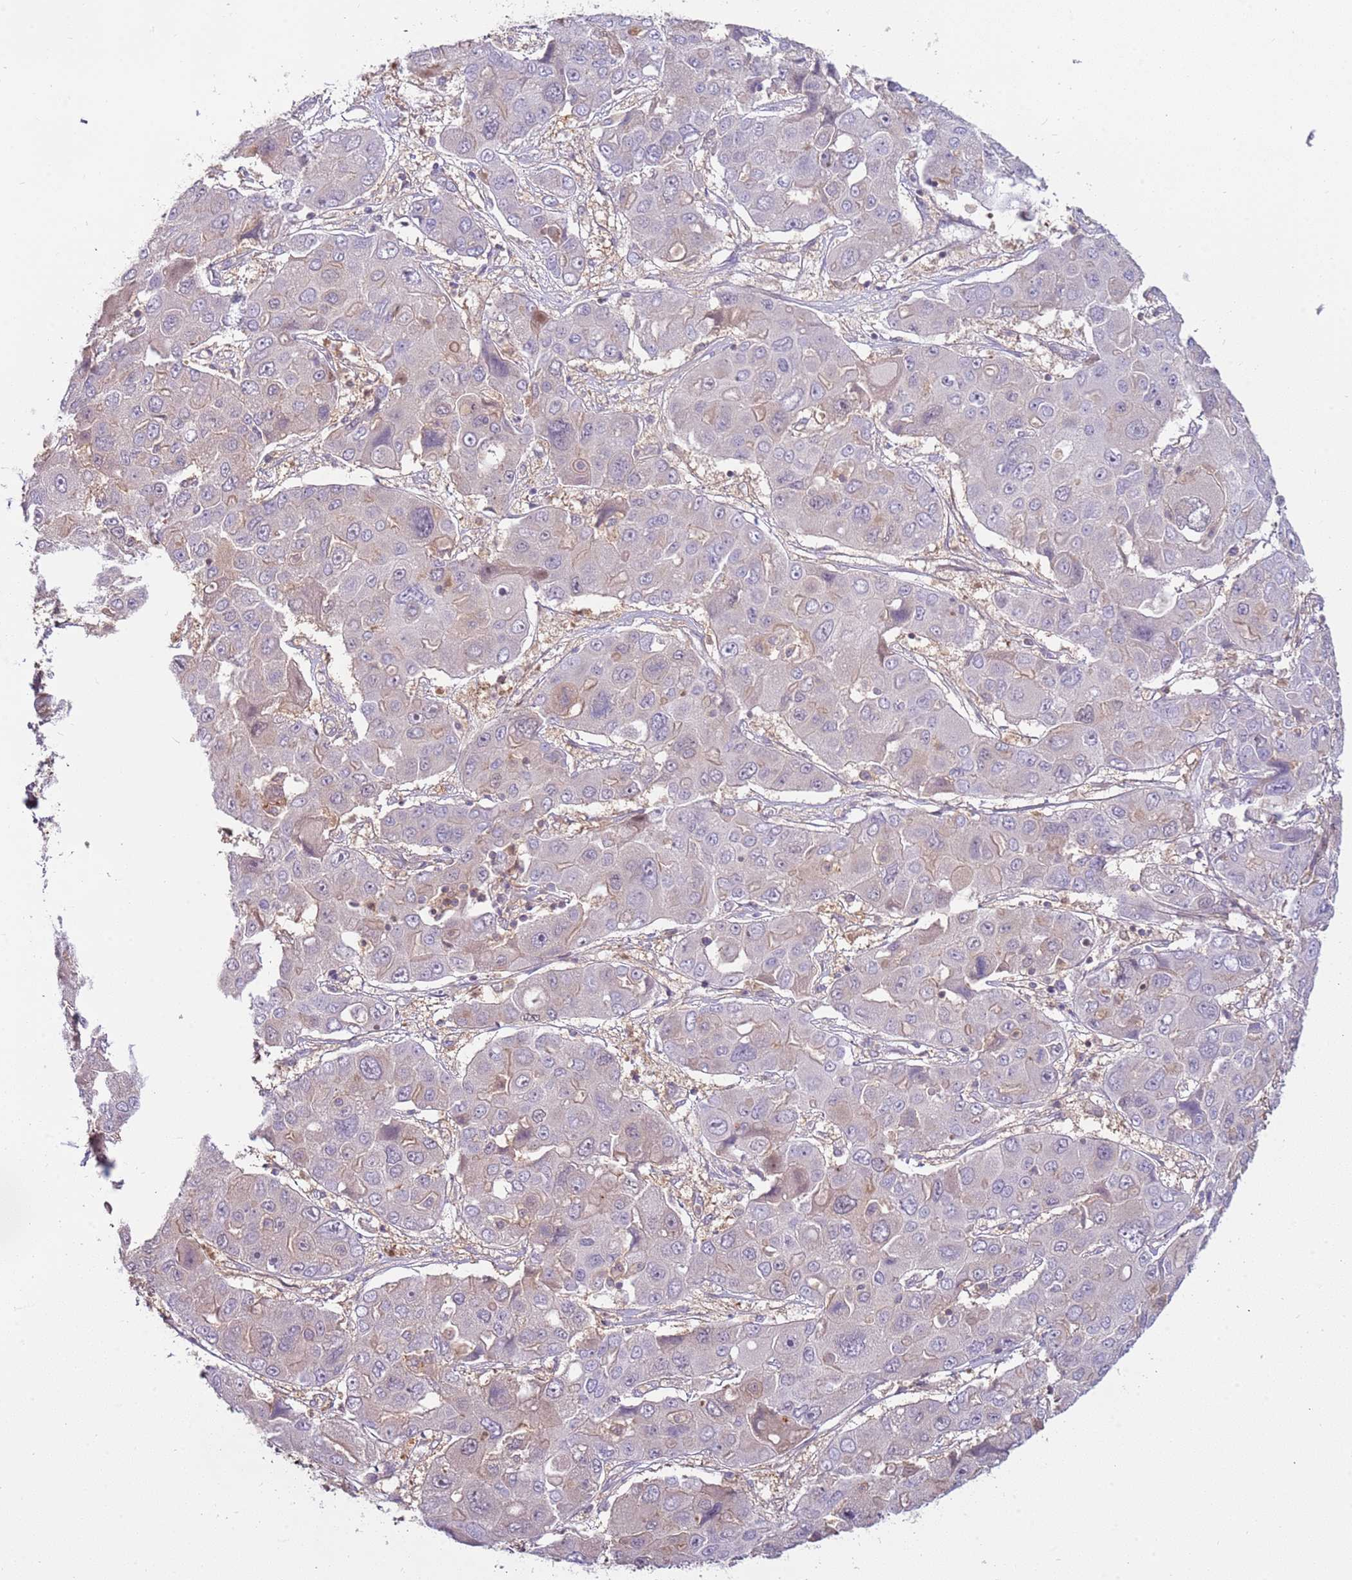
{"staining": {"intensity": "negative", "quantity": "none", "location": "none"}, "tissue": "liver cancer", "cell_type": "Tumor cells", "image_type": "cancer", "snomed": [{"axis": "morphology", "description": "Cholangiocarcinoma"}, {"axis": "topography", "description": "Liver"}], "caption": "An immunohistochemistry (IHC) image of cholangiocarcinoma (liver) is shown. There is no staining in tumor cells of cholangiocarcinoma (liver). (DAB immunohistochemistry visualized using brightfield microscopy, high magnification).", "gene": "ARHGAP5", "patient": {"sex": "male", "age": 67}}